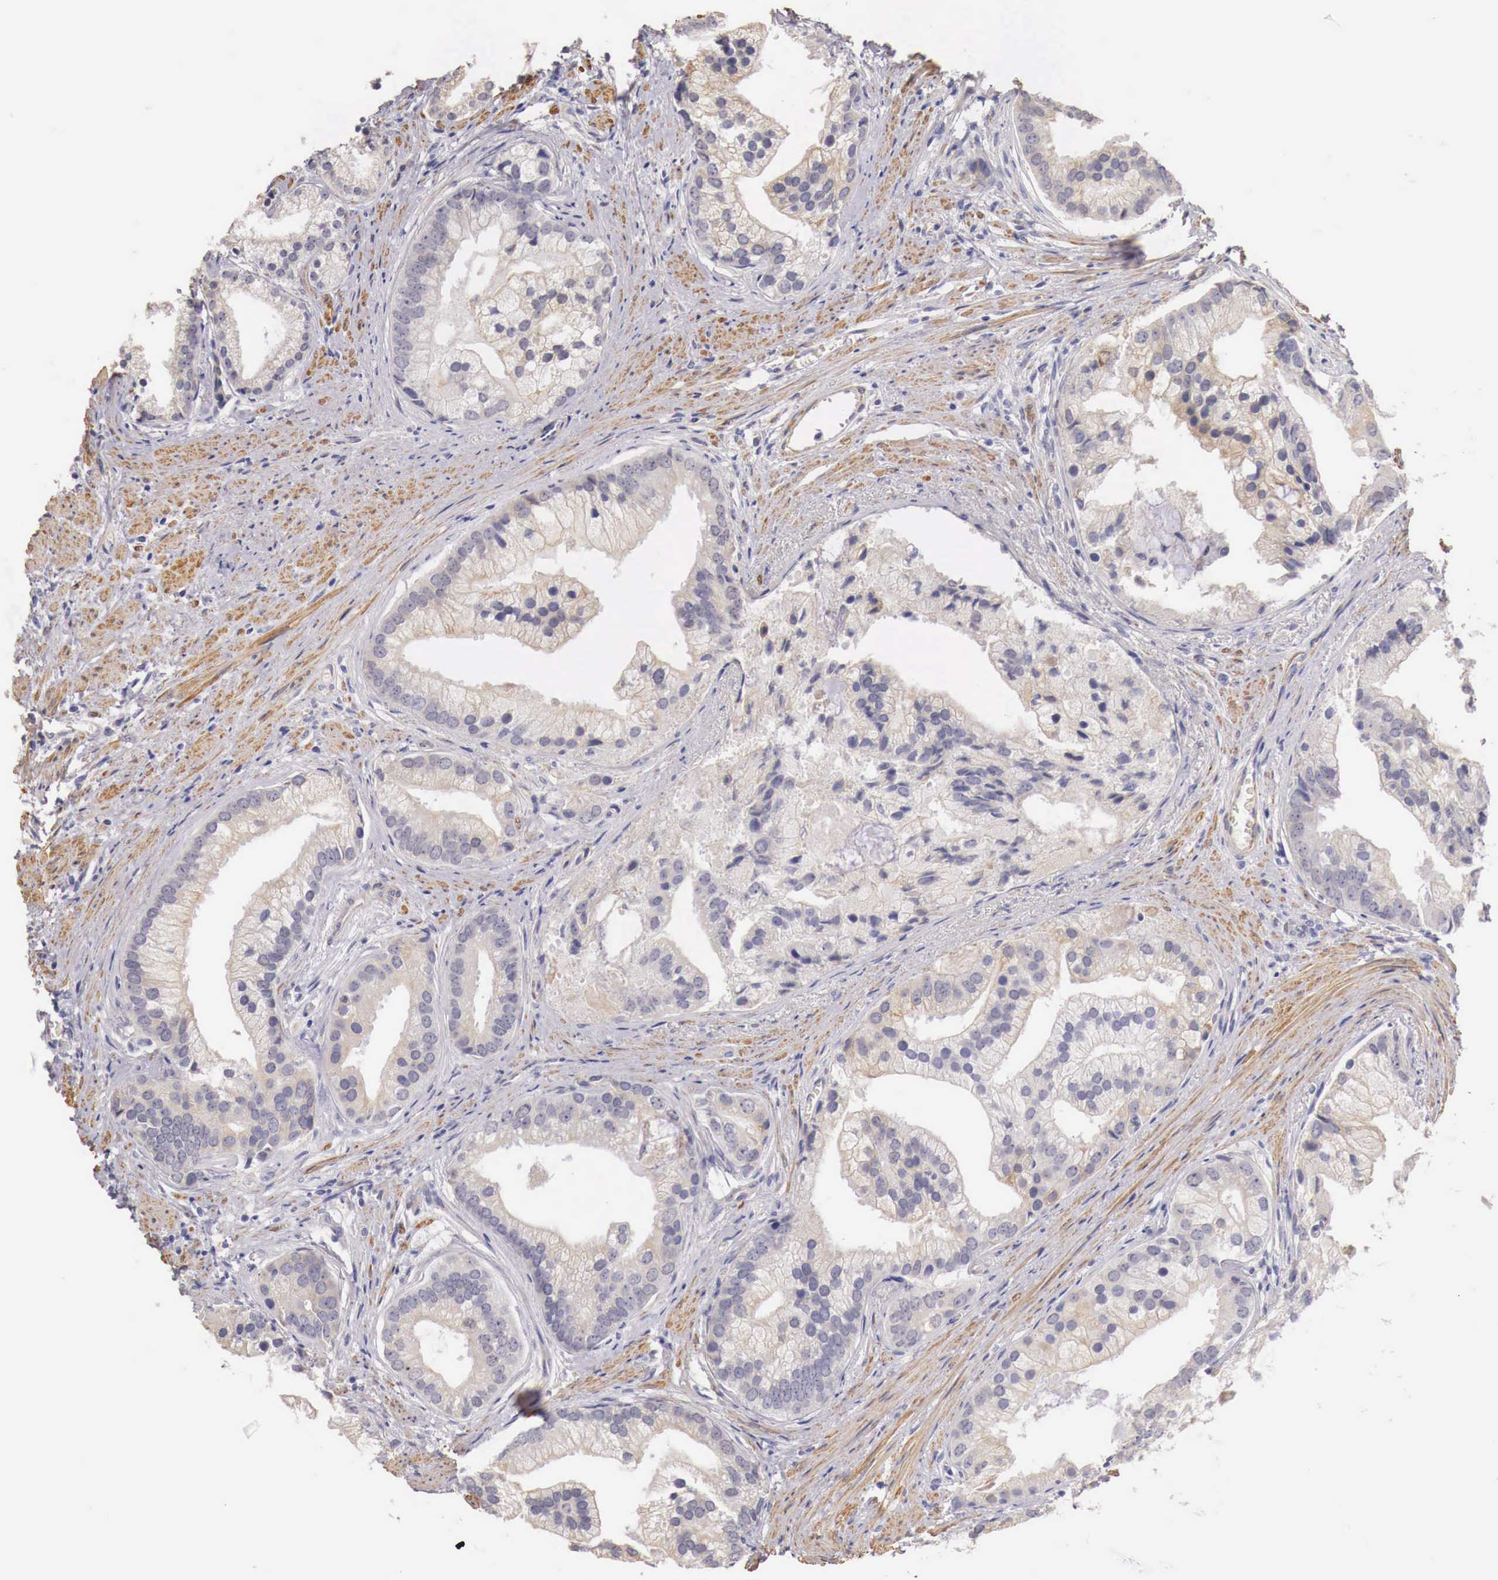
{"staining": {"intensity": "weak", "quantity": "25%-75%", "location": "cytoplasmic/membranous"}, "tissue": "prostate cancer", "cell_type": "Tumor cells", "image_type": "cancer", "snomed": [{"axis": "morphology", "description": "Adenocarcinoma, Low grade"}, {"axis": "topography", "description": "Prostate"}], "caption": "This micrograph exhibits IHC staining of human prostate low-grade adenocarcinoma, with low weak cytoplasmic/membranous positivity in approximately 25%-75% of tumor cells.", "gene": "ENOX2", "patient": {"sex": "male", "age": 71}}